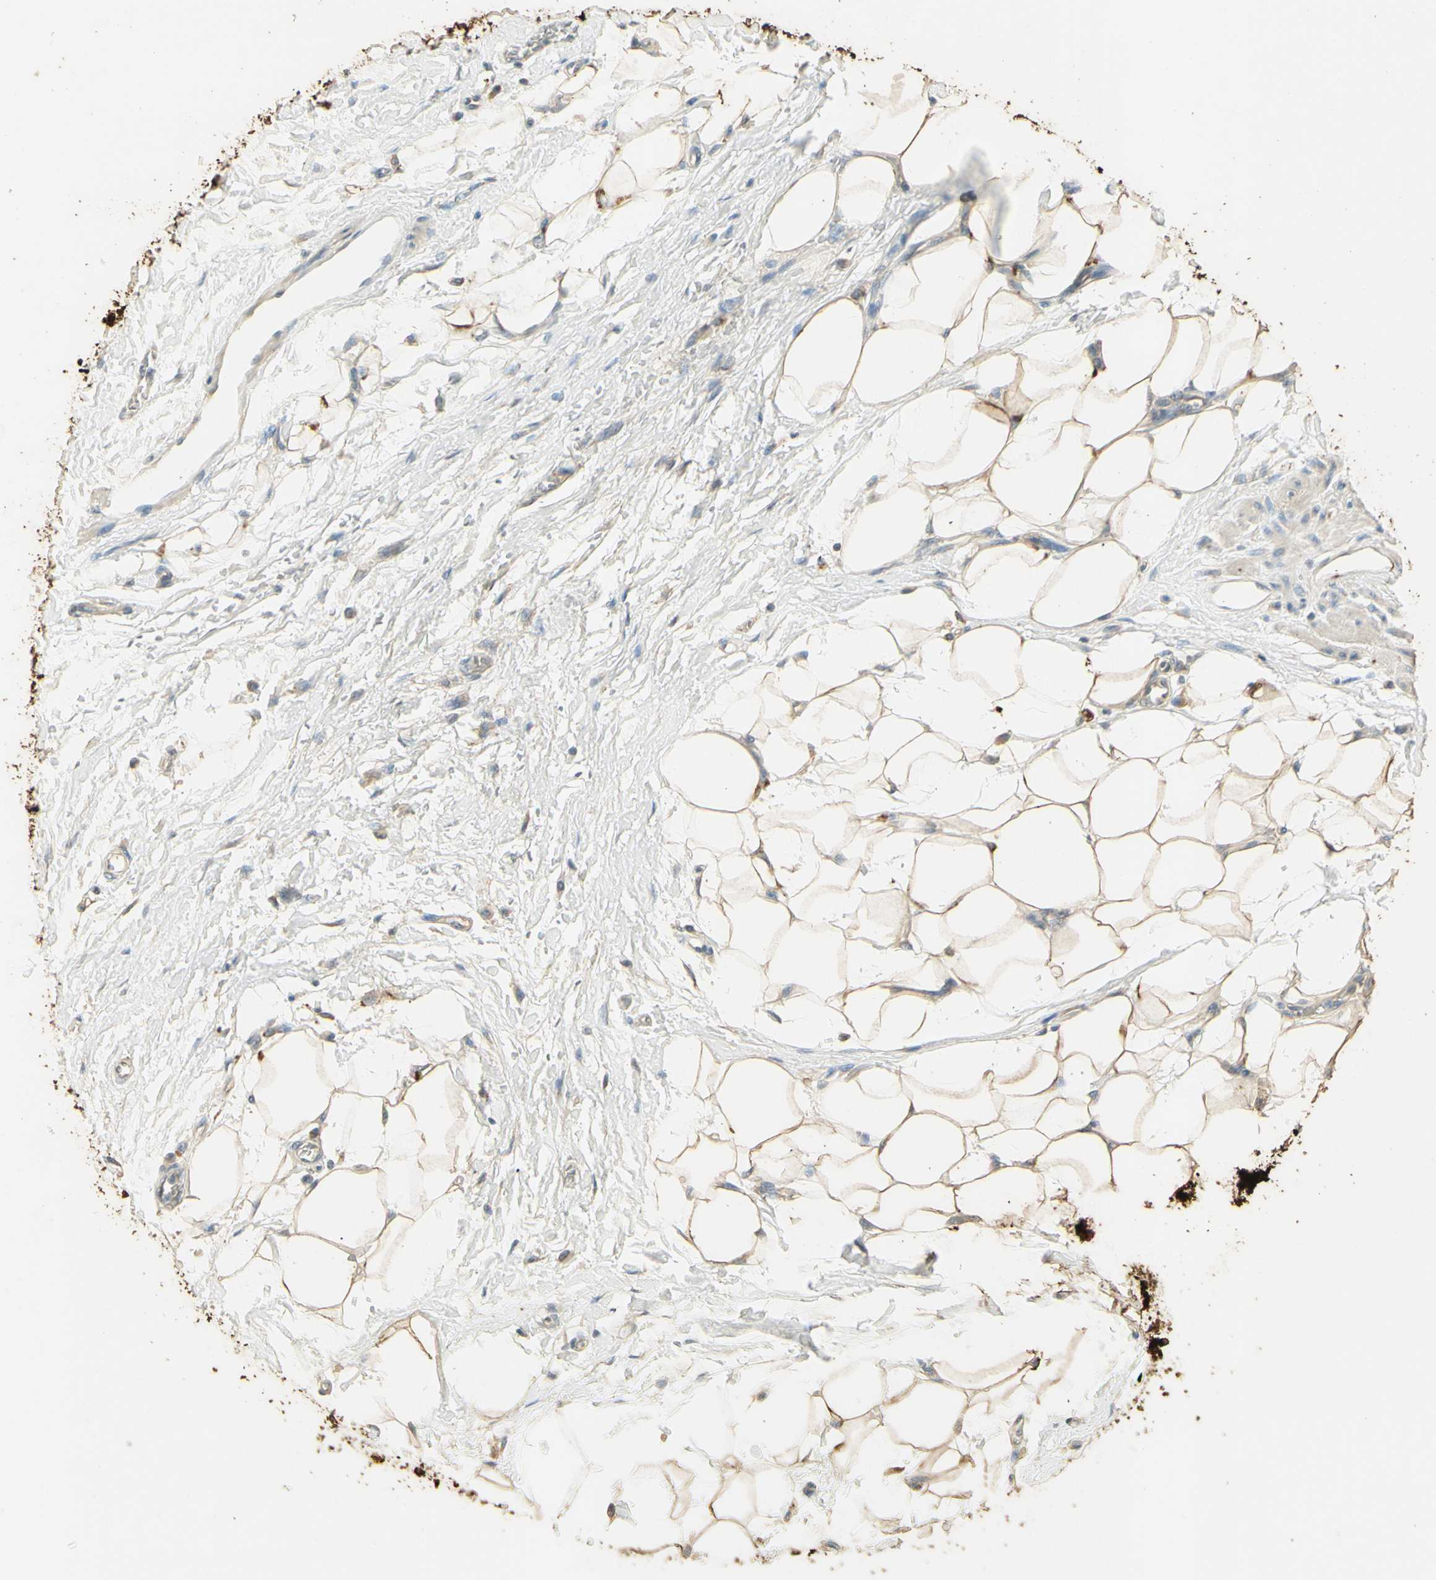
{"staining": {"intensity": "moderate", "quantity": ">75%", "location": "cytoplasmic/membranous"}, "tissue": "adipose tissue", "cell_type": "Adipocytes", "image_type": "normal", "snomed": [{"axis": "morphology", "description": "Normal tissue, NOS"}, {"axis": "morphology", "description": "Urothelial carcinoma, High grade"}, {"axis": "topography", "description": "Vascular tissue"}, {"axis": "topography", "description": "Urinary bladder"}], "caption": "Brown immunohistochemical staining in unremarkable human adipose tissue shows moderate cytoplasmic/membranous expression in approximately >75% of adipocytes. The staining was performed using DAB to visualize the protein expression in brown, while the nuclei were stained in blue with hematoxylin (Magnification: 20x).", "gene": "ARHGEF17", "patient": {"sex": "female", "age": 56}}